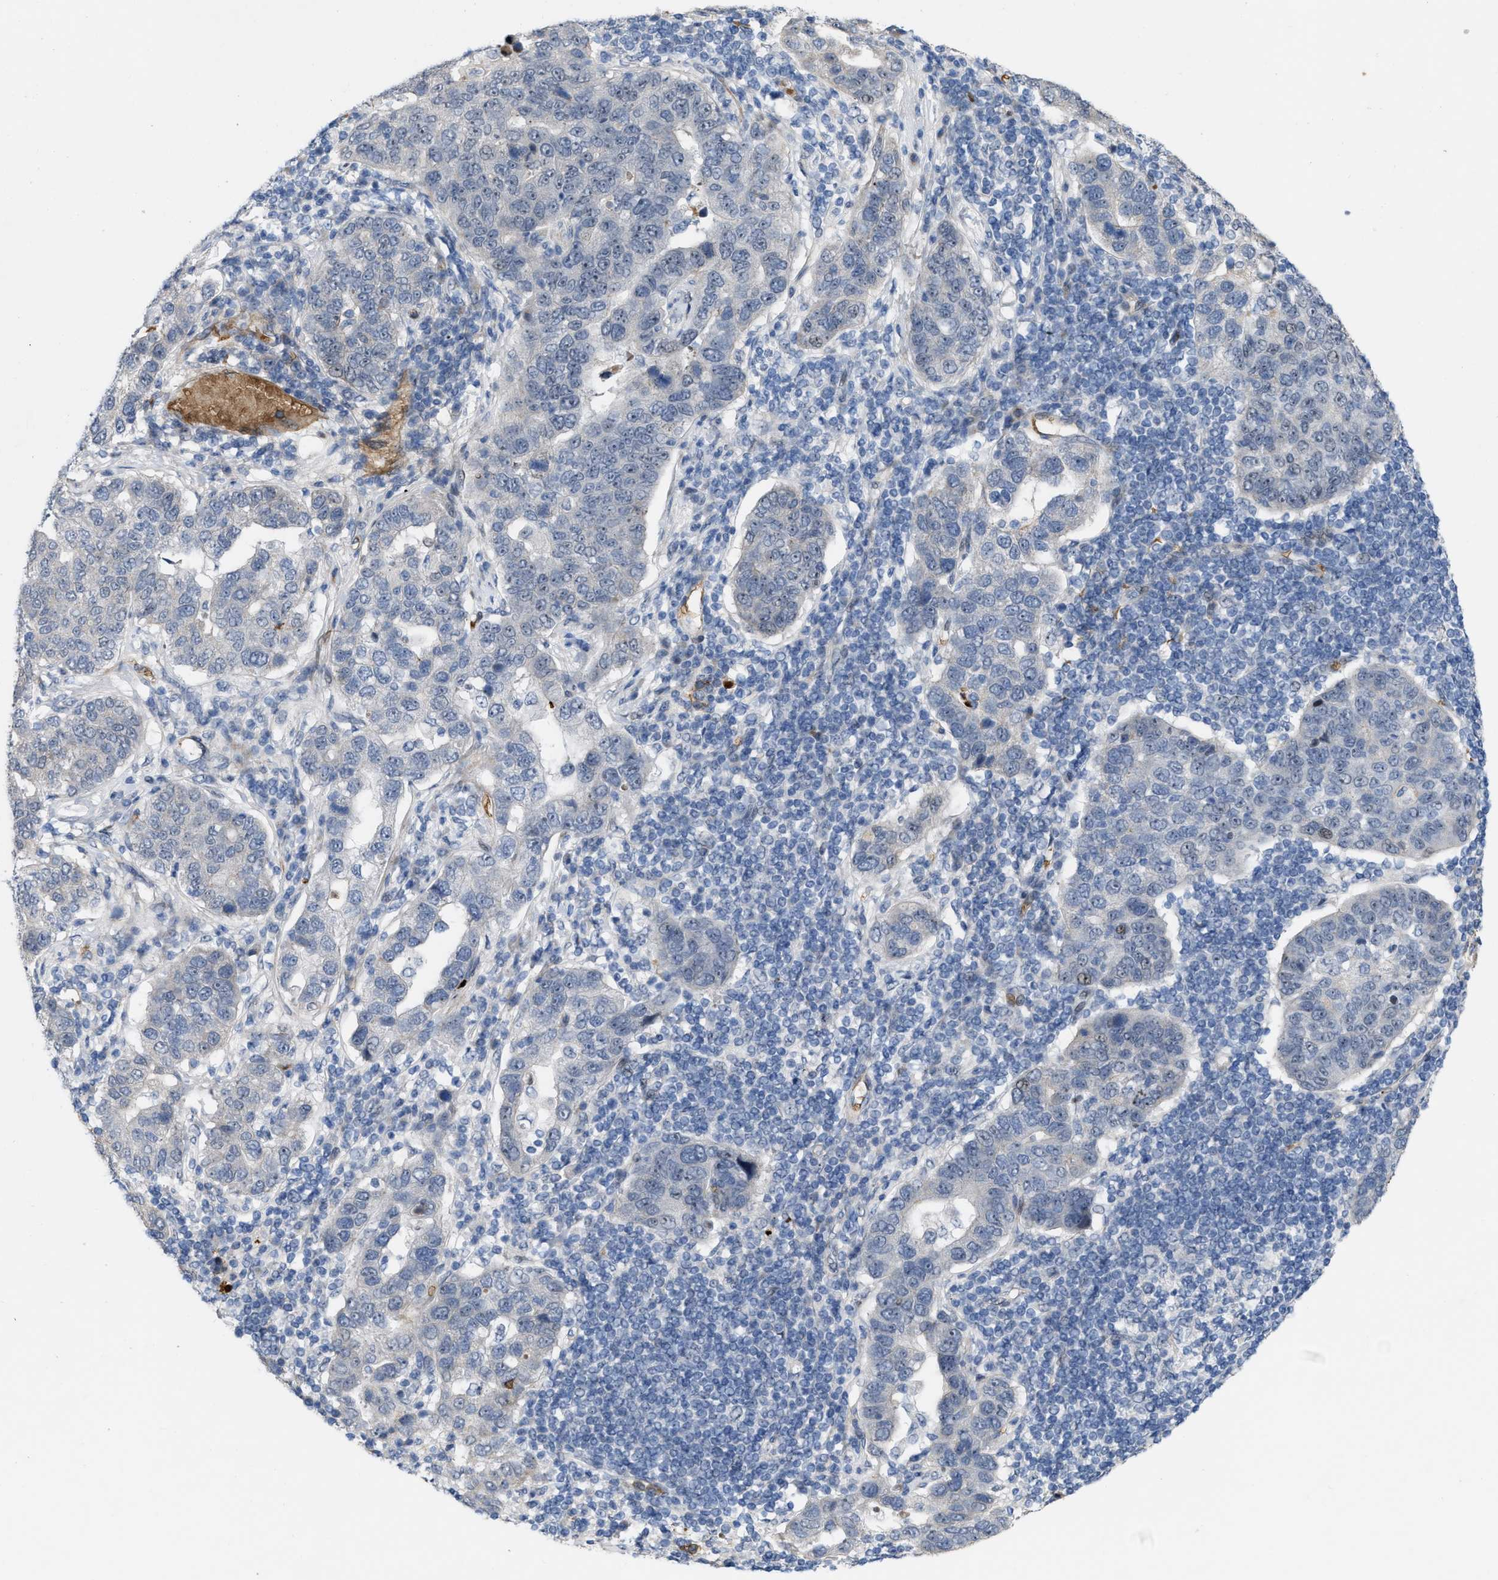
{"staining": {"intensity": "weak", "quantity": "<25%", "location": "nuclear"}, "tissue": "pancreatic cancer", "cell_type": "Tumor cells", "image_type": "cancer", "snomed": [{"axis": "morphology", "description": "Adenocarcinoma, NOS"}, {"axis": "topography", "description": "Pancreas"}], "caption": "A histopathology image of human adenocarcinoma (pancreatic) is negative for staining in tumor cells.", "gene": "POLR1F", "patient": {"sex": "female", "age": 61}}